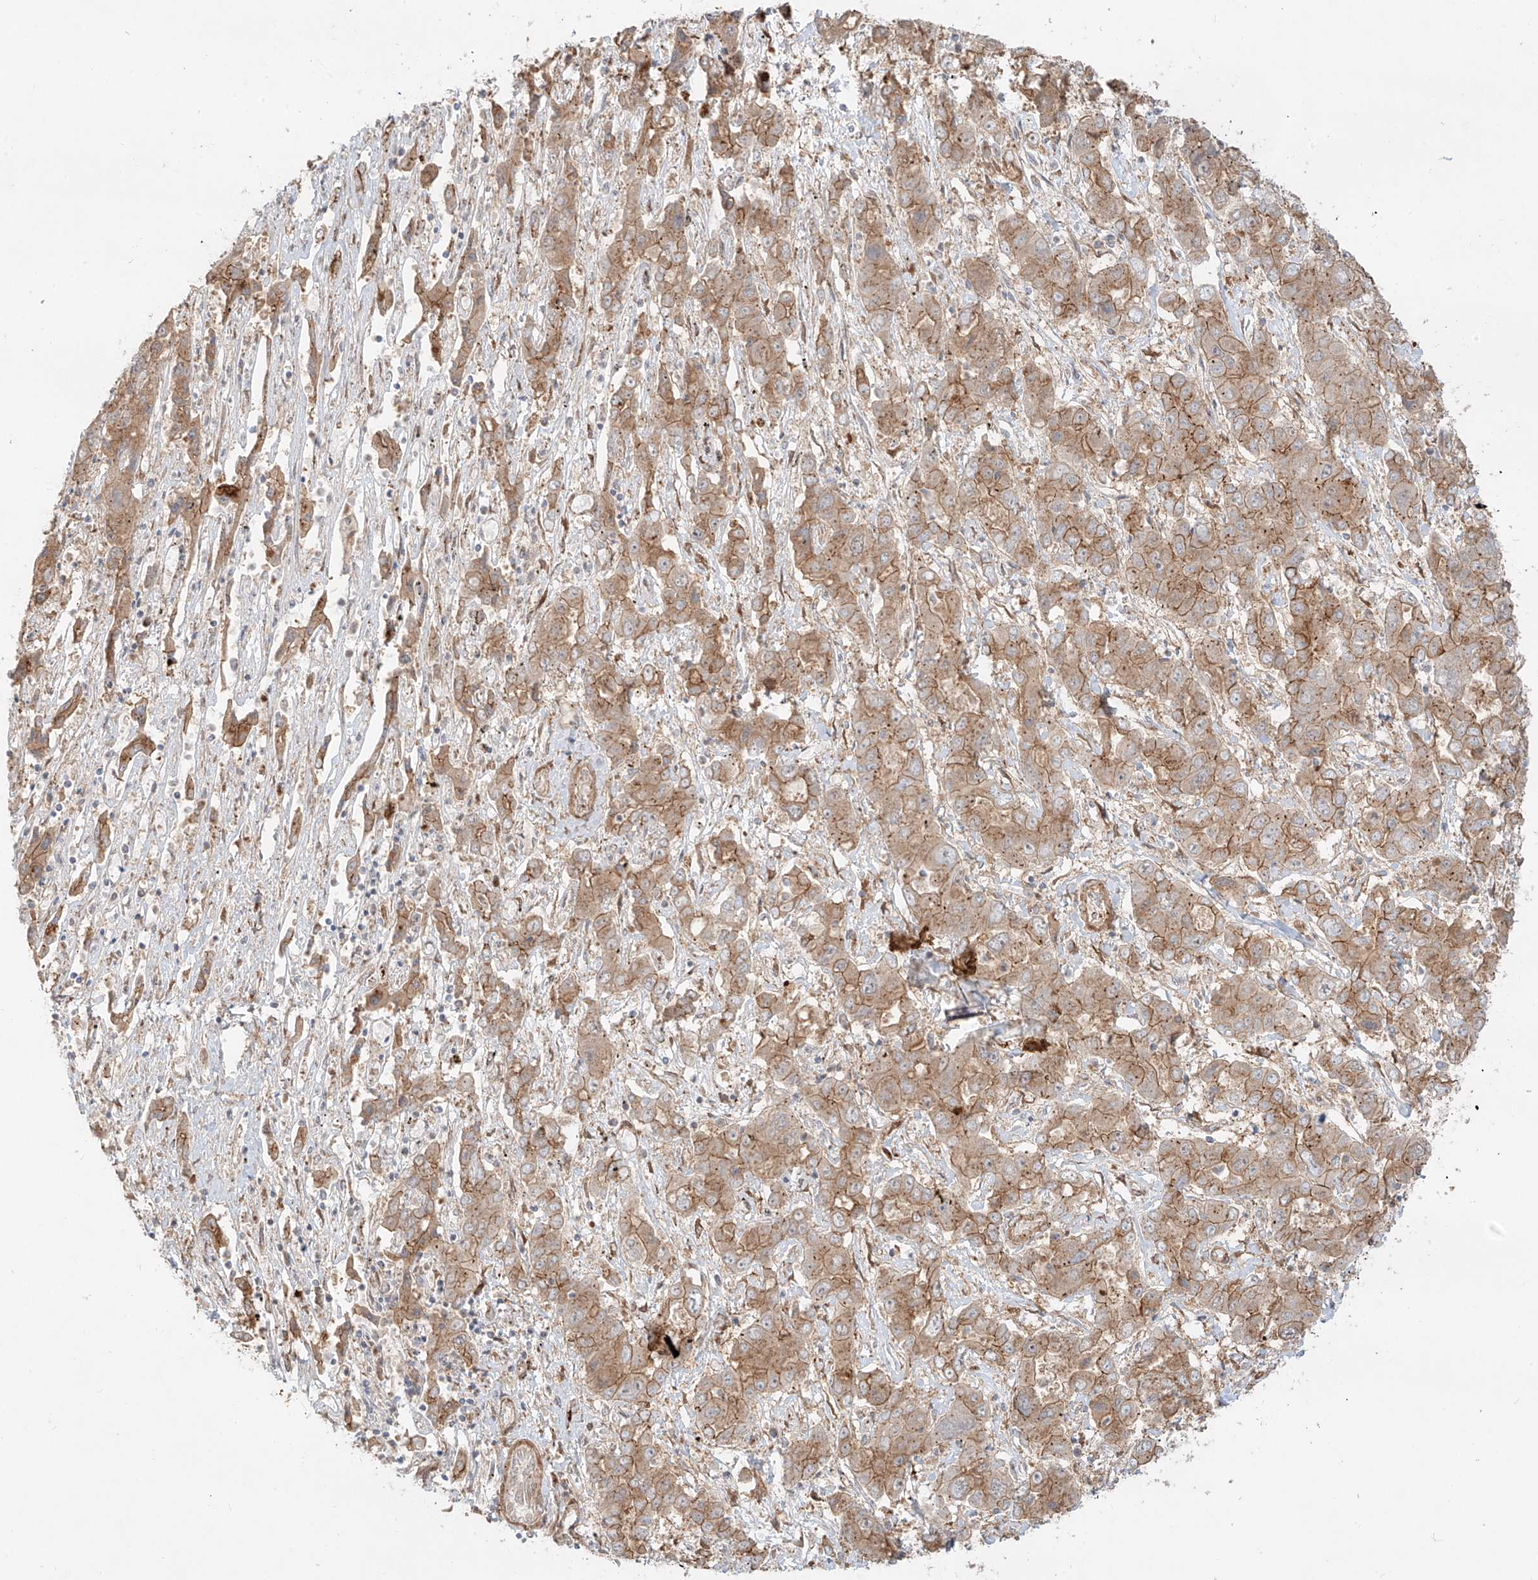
{"staining": {"intensity": "moderate", "quantity": ">75%", "location": "cytoplasmic/membranous"}, "tissue": "liver cancer", "cell_type": "Tumor cells", "image_type": "cancer", "snomed": [{"axis": "morphology", "description": "Cholangiocarcinoma"}, {"axis": "topography", "description": "Liver"}], "caption": "Brown immunohistochemical staining in human cholangiocarcinoma (liver) displays moderate cytoplasmic/membranous positivity in about >75% of tumor cells. (brown staining indicates protein expression, while blue staining denotes nuclei).", "gene": "ZNF287", "patient": {"sex": "male", "age": 67}}